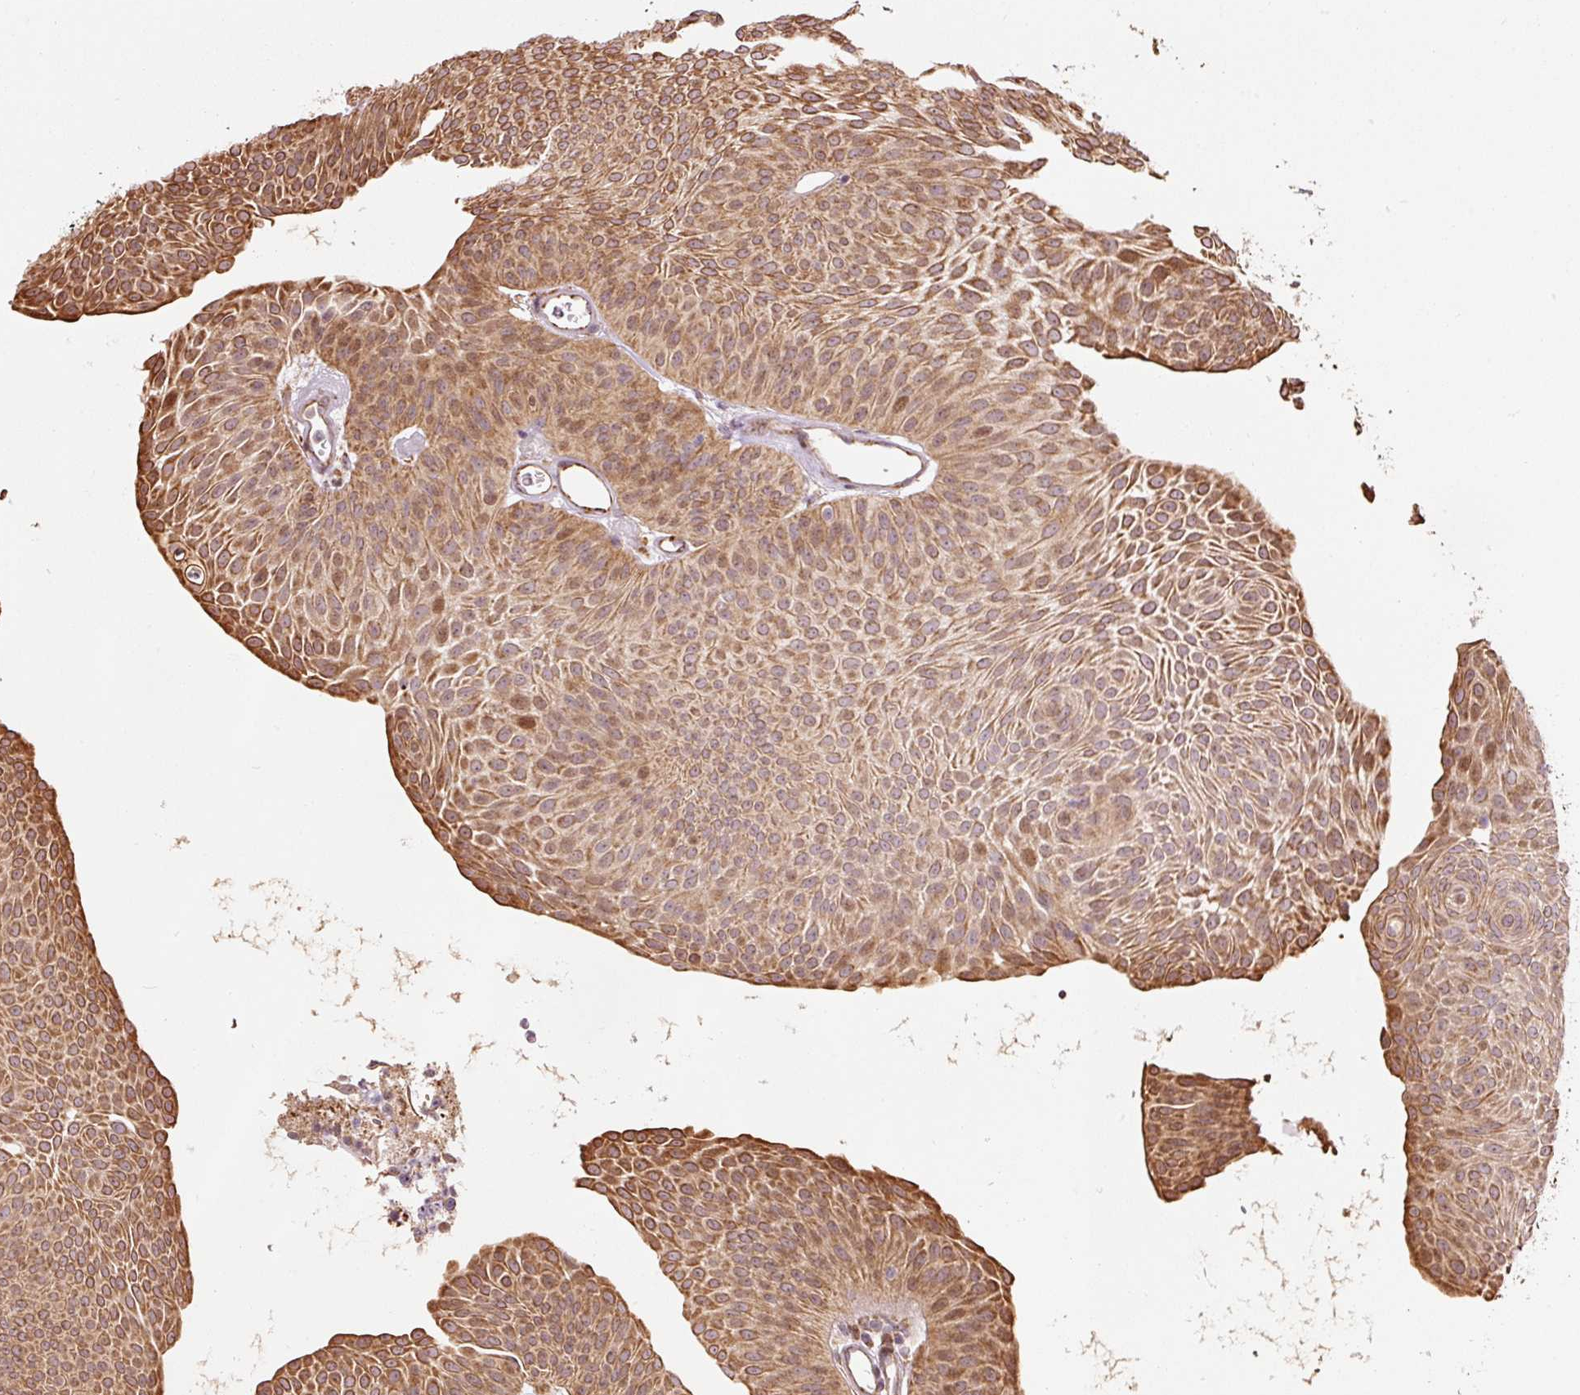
{"staining": {"intensity": "strong", "quantity": ">75%", "location": "cytoplasmic/membranous,nuclear"}, "tissue": "urothelial cancer", "cell_type": "Tumor cells", "image_type": "cancer", "snomed": [{"axis": "morphology", "description": "Urothelial carcinoma, Low grade"}, {"axis": "topography", "description": "Urinary bladder"}], "caption": "Protein staining exhibits strong cytoplasmic/membranous and nuclear expression in approximately >75% of tumor cells in urothelial carcinoma (low-grade). Using DAB (brown) and hematoxylin (blue) stains, captured at high magnification using brightfield microscopy.", "gene": "ETF1", "patient": {"sex": "female", "age": 60}}